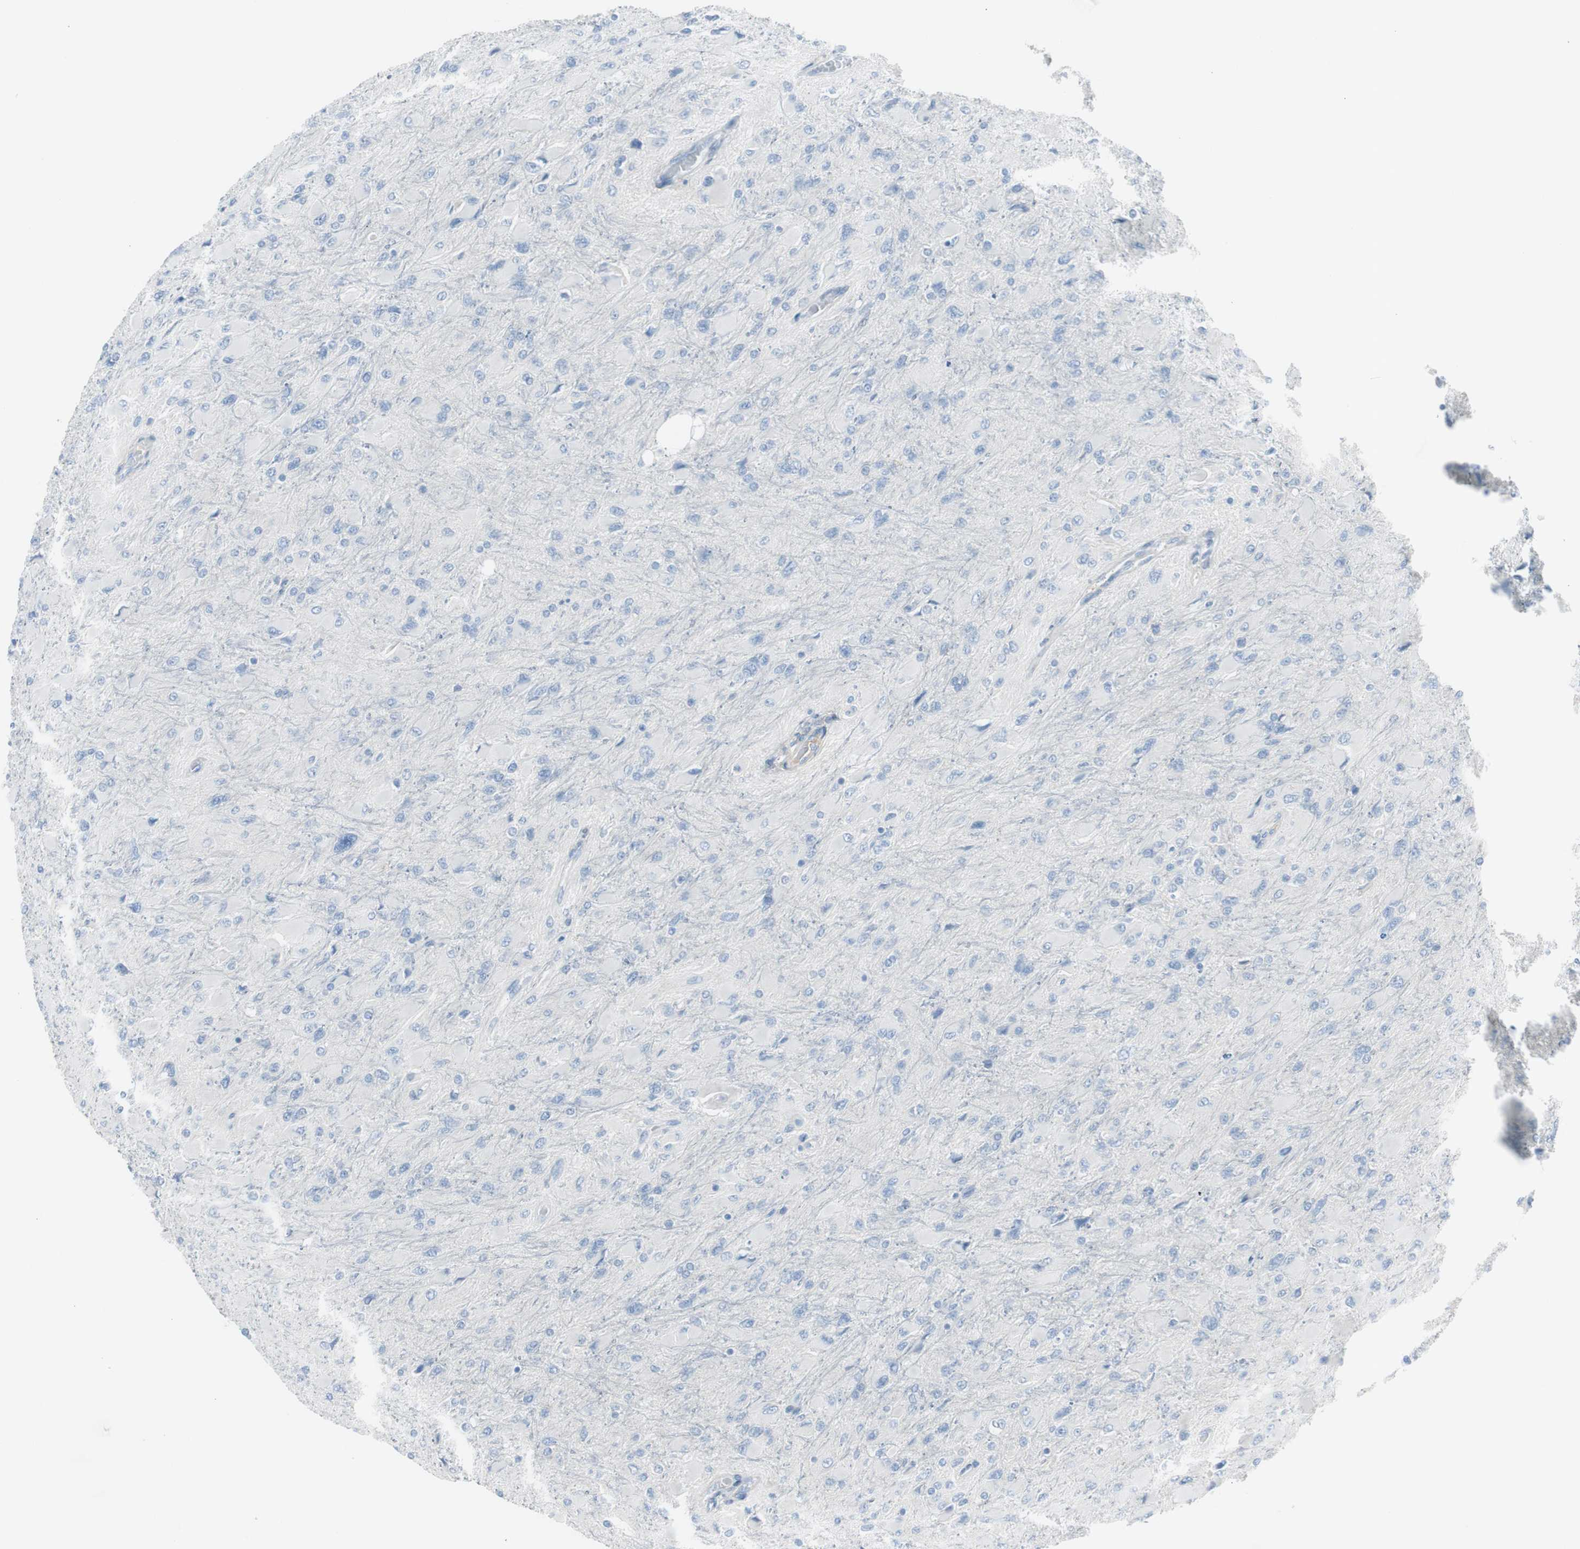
{"staining": {"intensity": "negative", "quantity": "none", "location": "none"}, "tissue": "glioma", "cell_type": "Tumor cells", "image_type": "cancer", "snomed": [{"axis": "morphology", "description": "Glioma, malignant, High grade"}, {"axis": "topography", "description": "Cerebral cortex"}], "caption": "DAB (3,3'-diaminobenzidine) immunohistochemical staining of human malignant glioma (high-grade) reveals no significant staining in tumor cells. The staining was performed using DAB to visualize the protein expression in brown, while the nuclei were stained in blue with hematoxylin (Magnification: 20x).", "gene": "CACNA2D1", "patient": {"sex": "female", "age": 36}}